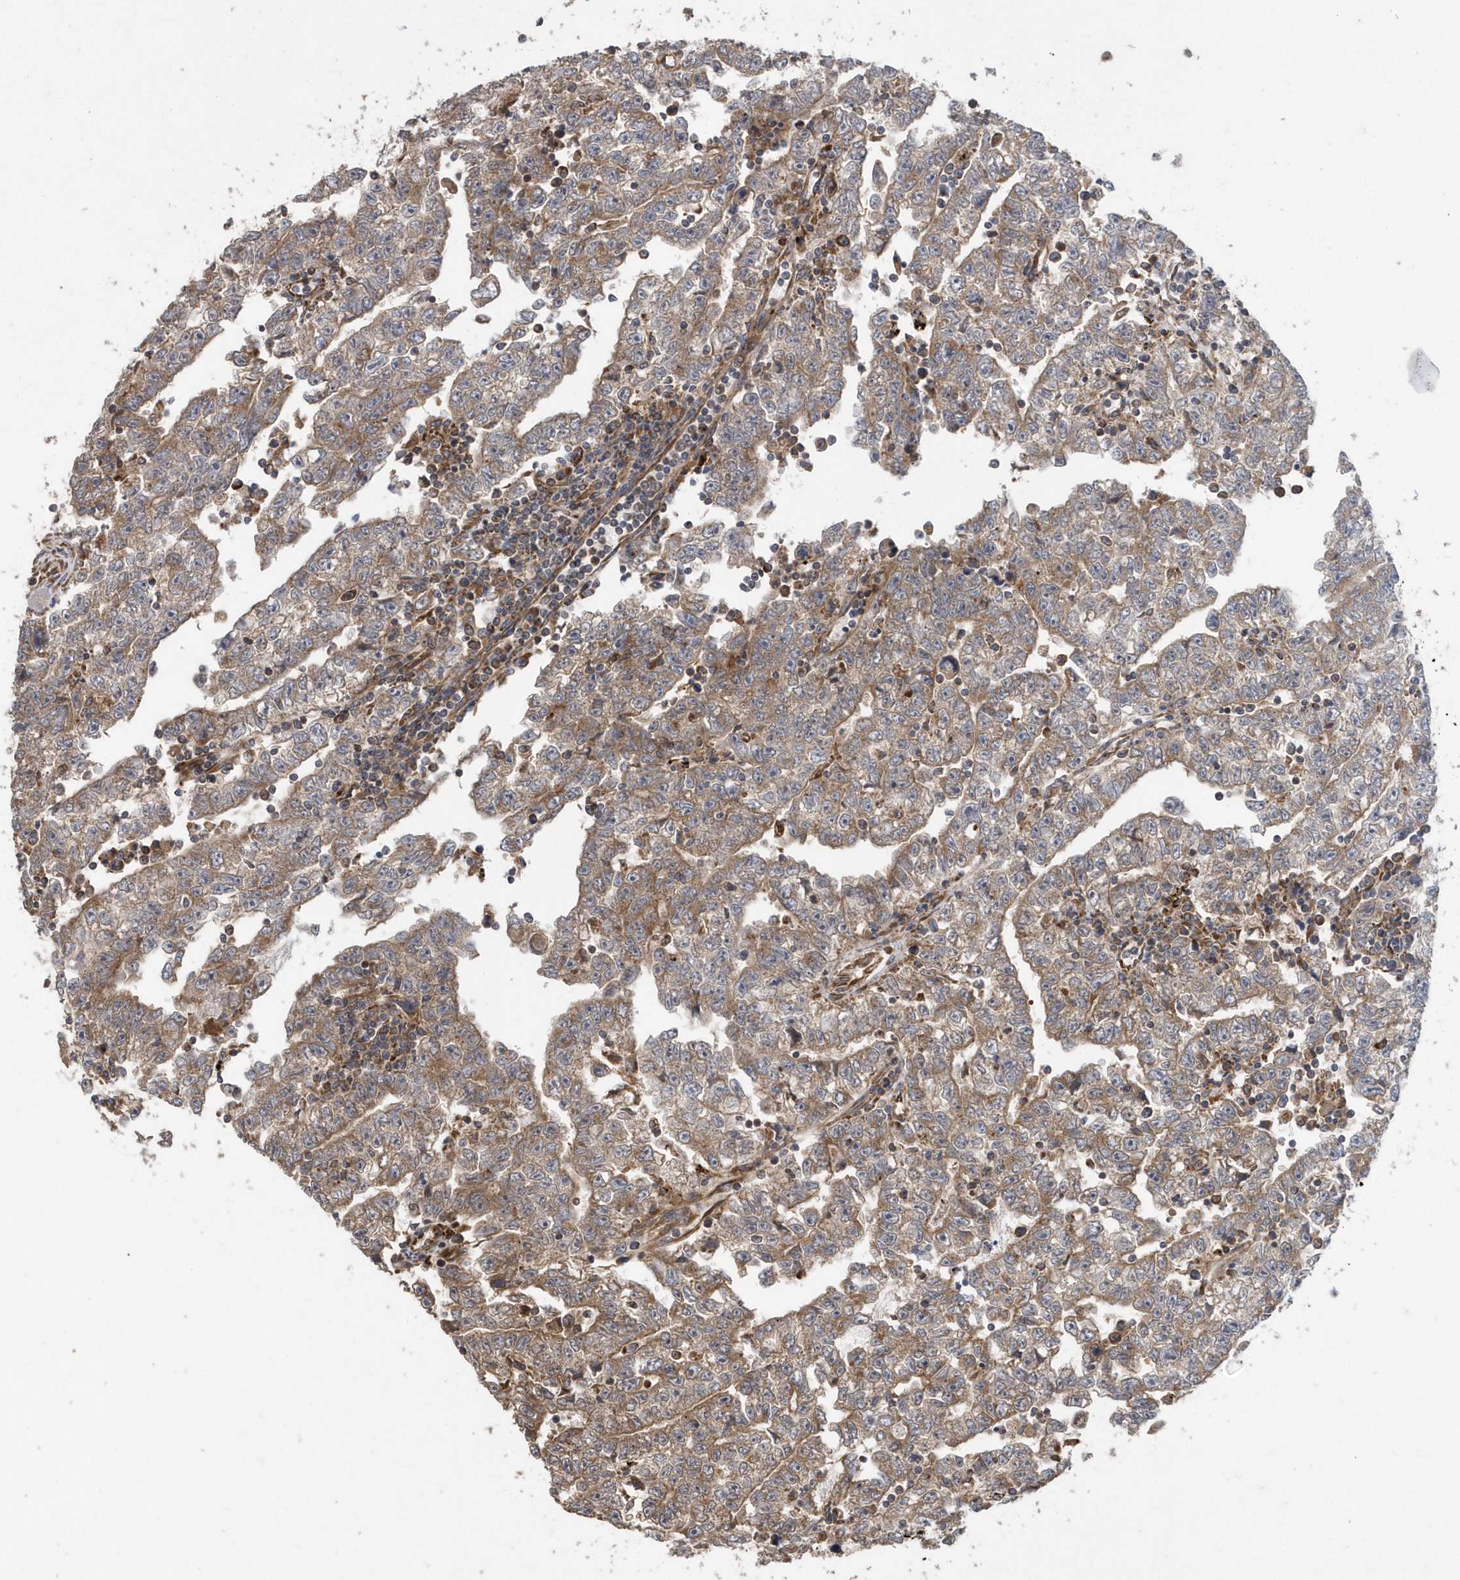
{"staining": {"intensity": "moderate", "quantity": "25%-75%", "location": "cytoplasmic/membranous"}, "tissue": "testis cancer", "cell_type": "Tumor cells", "image_type": "cancer", "snomed": [{"axis": "morphology", "description": "Carcinoma, Embryonal, NOS"}, {"axis": "topography", "description": "Testis"}], "caption": "Immunohistochemical staining of human testis embryonal carcinoma reveals medium levels of moderate cytoplasmic/membranous protein expression in approximately 25%-75% of tumor cells.", "gene": "WASHC5", "patient": {"sex": "male", "age": 25}}